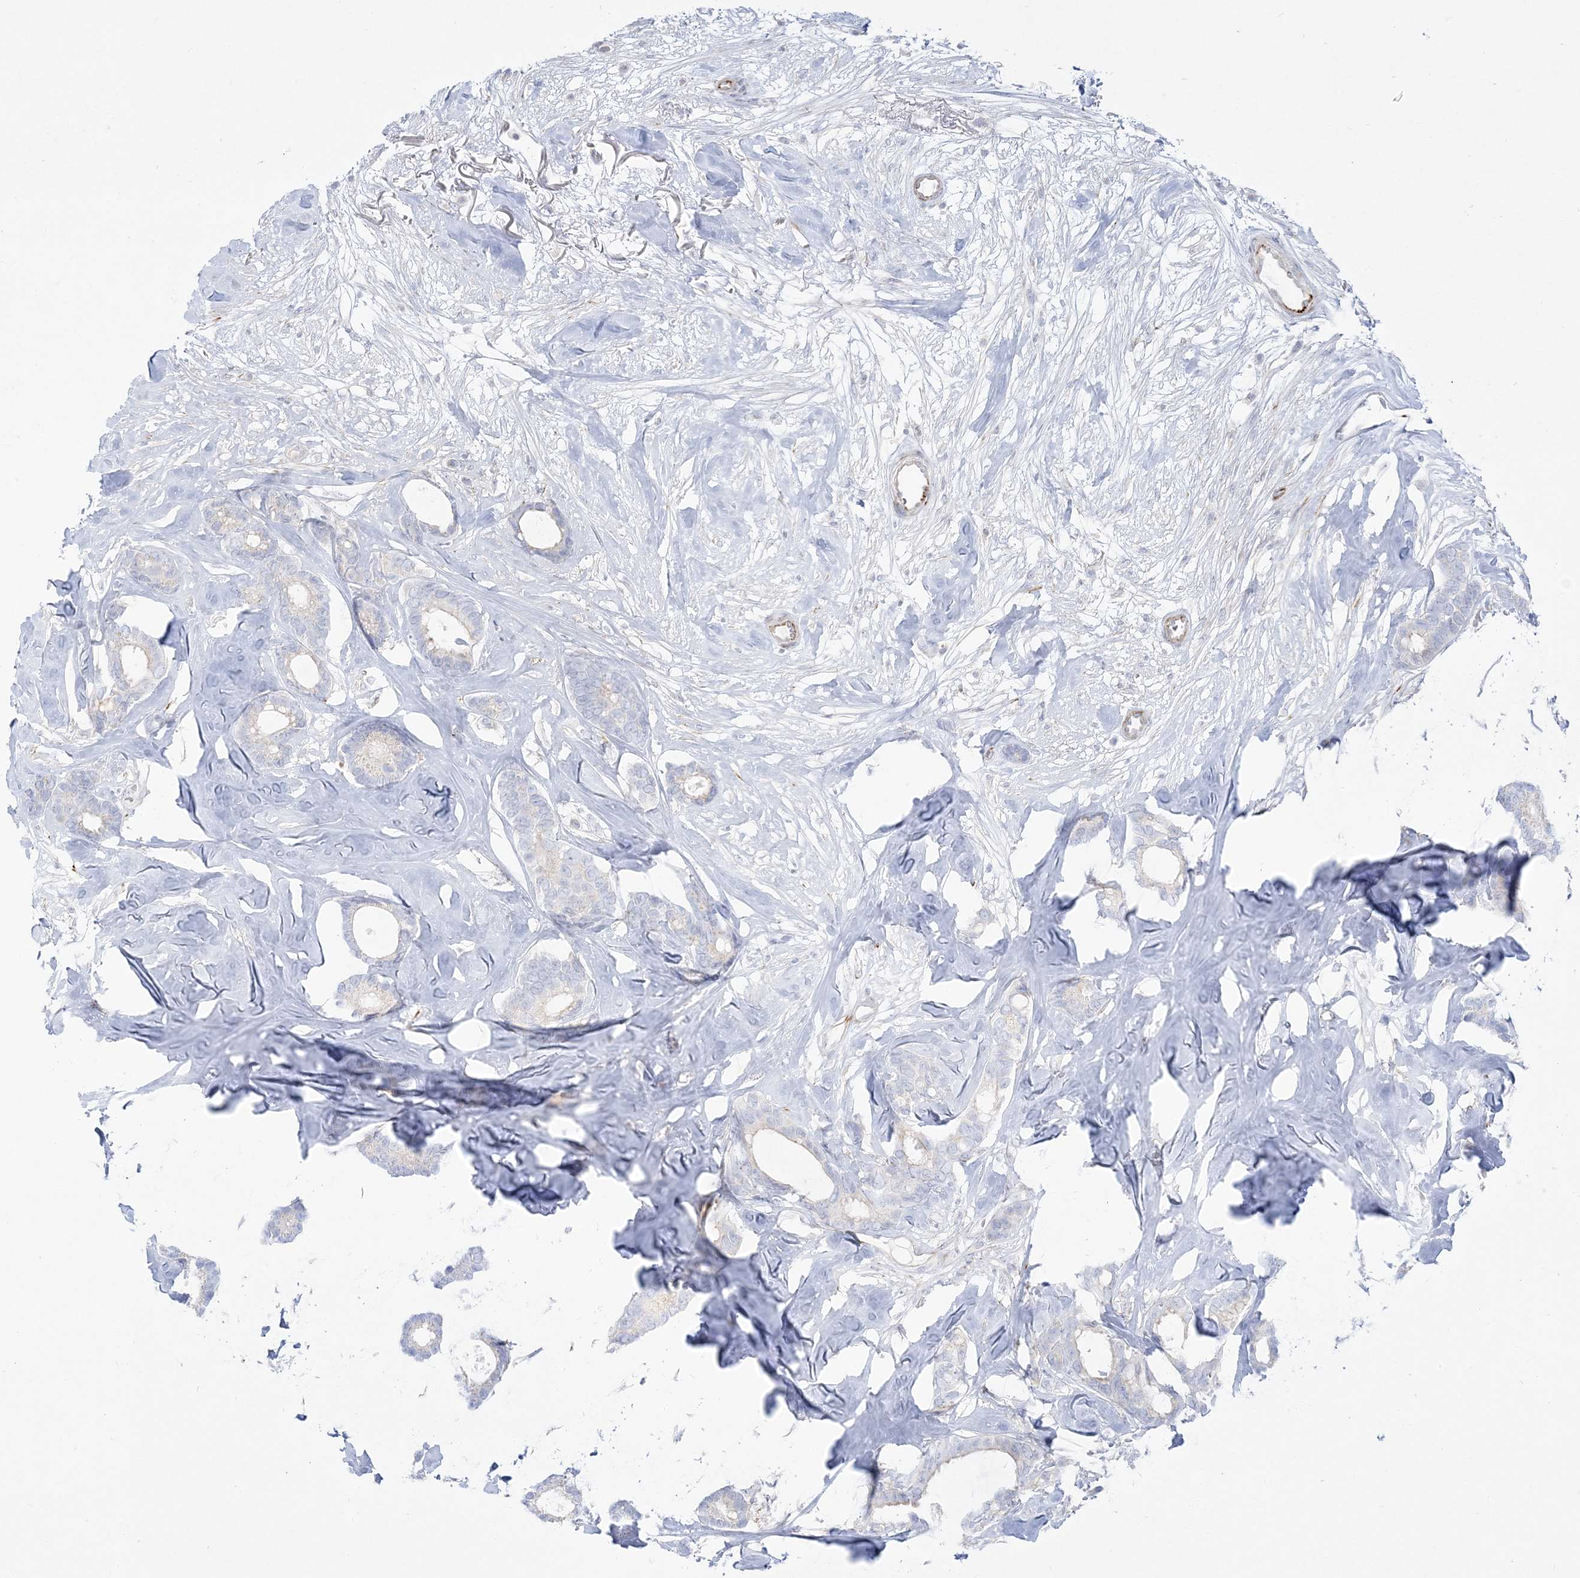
{"staining": {"intensity": "negative", "quantity": "none", "location": "none"}, "tissue": "breast cancer", "cell_type": "Tumor cells", "image_type": "cancer", "snomed": [{"axis": "morphology", "description": "Duct carcinoma"}, {"axis": "topography", "description": "Breast"}], "caption": "An image of breast cancer (intraductal carcinoma) stained for a protein demonstrates no brown staining in tumor cells.", "gene": "GPAT2", "patient": {"sex": "female", "age": 87}}